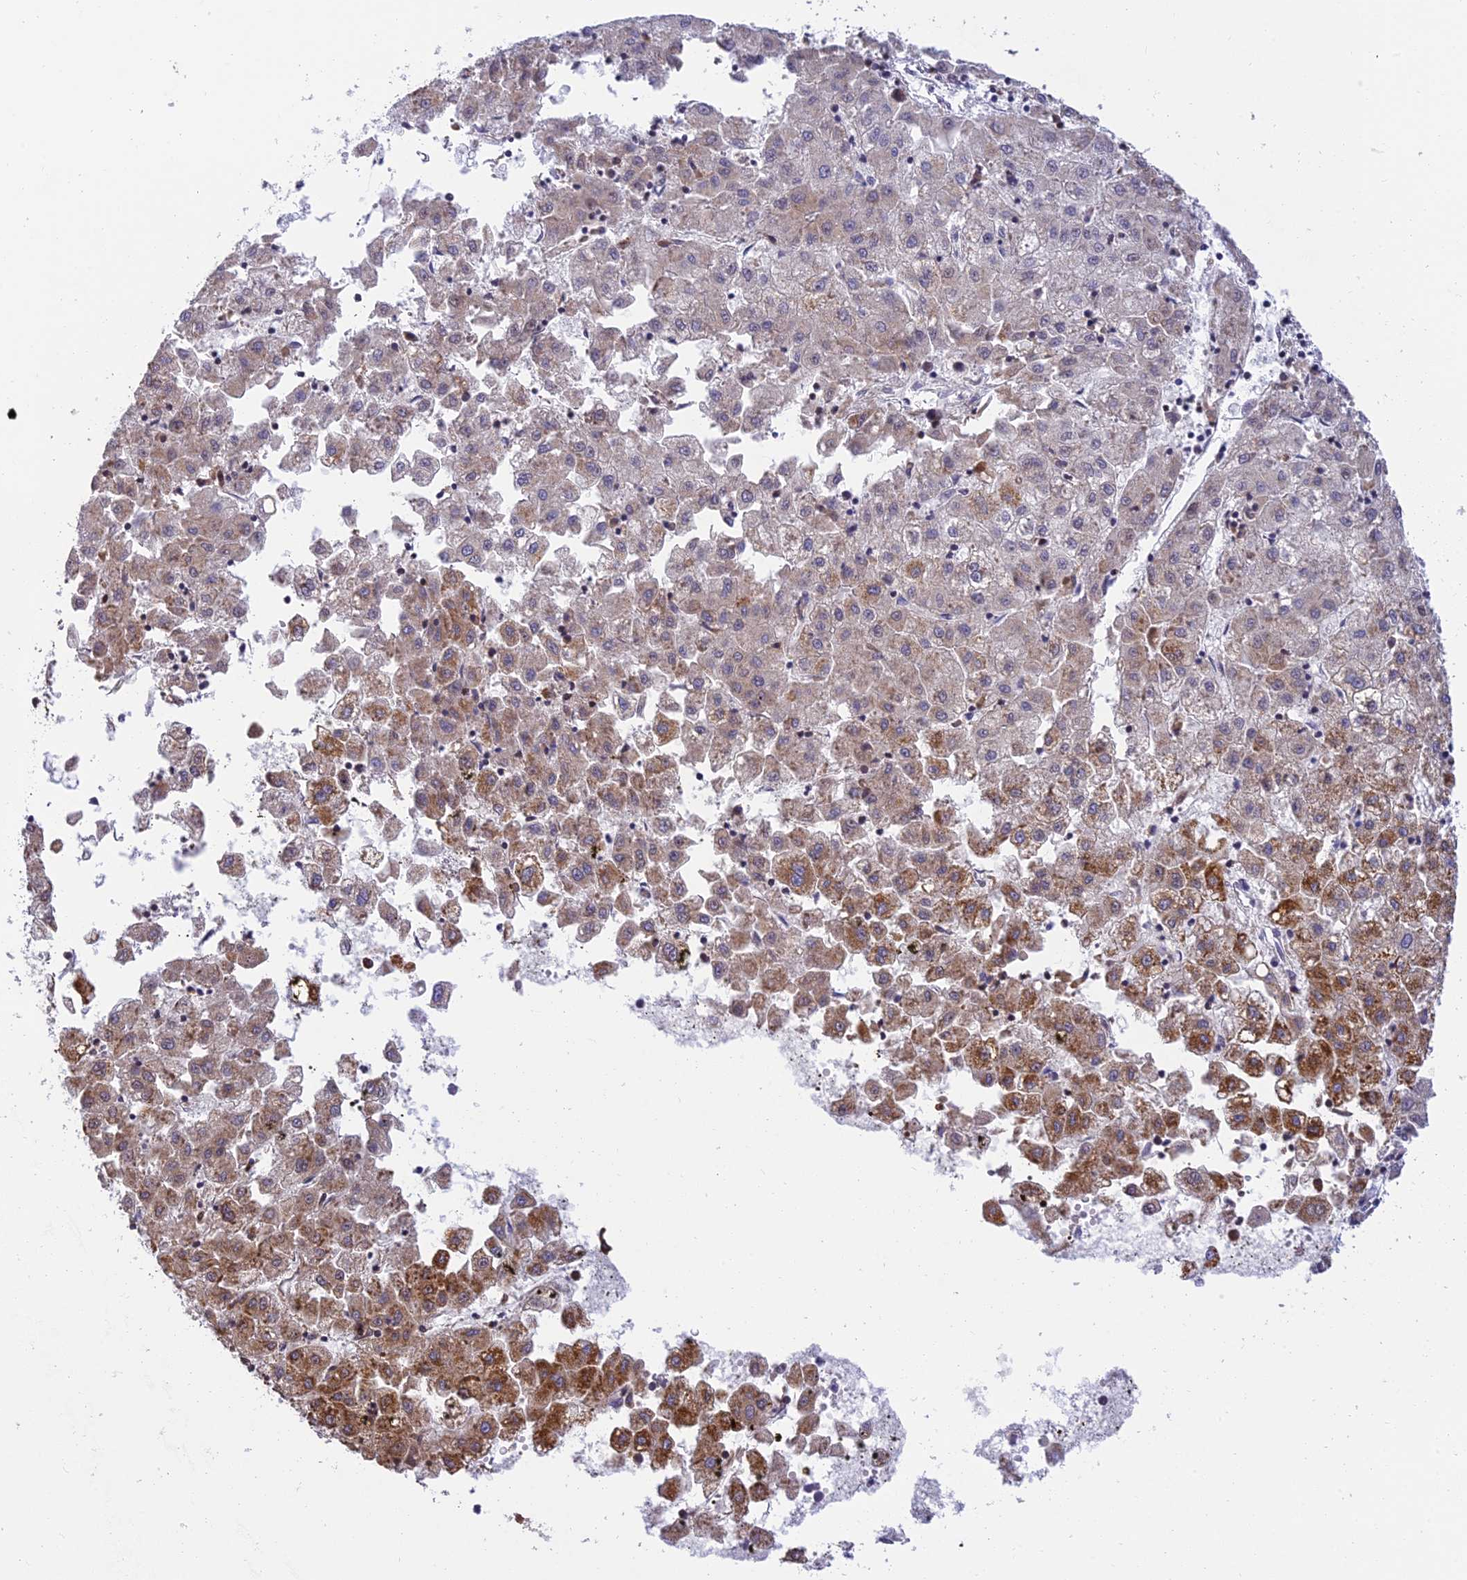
{"staining": {"intensity": "moderate", "quantity": "25%-75%", "location": "cytoplasmic/membranous"}, "tissue": "liver cancer", "cell_type": "Tumor cells", "image_type": "cancer", "snomed": [{"axis": "morphology", "description": "Carcinoma, Hepatocellular, NOS"}, {"axis": "topography", "description": "Liver"}], "caption": "Immunohistochemical staining of liver cancer exhibits moderate cytoplasmic/membranous protein positivity in about 25%-75% of tumor cells.", "gene": "CLCN7", "patient": {"sex": "male", "age": 72}}